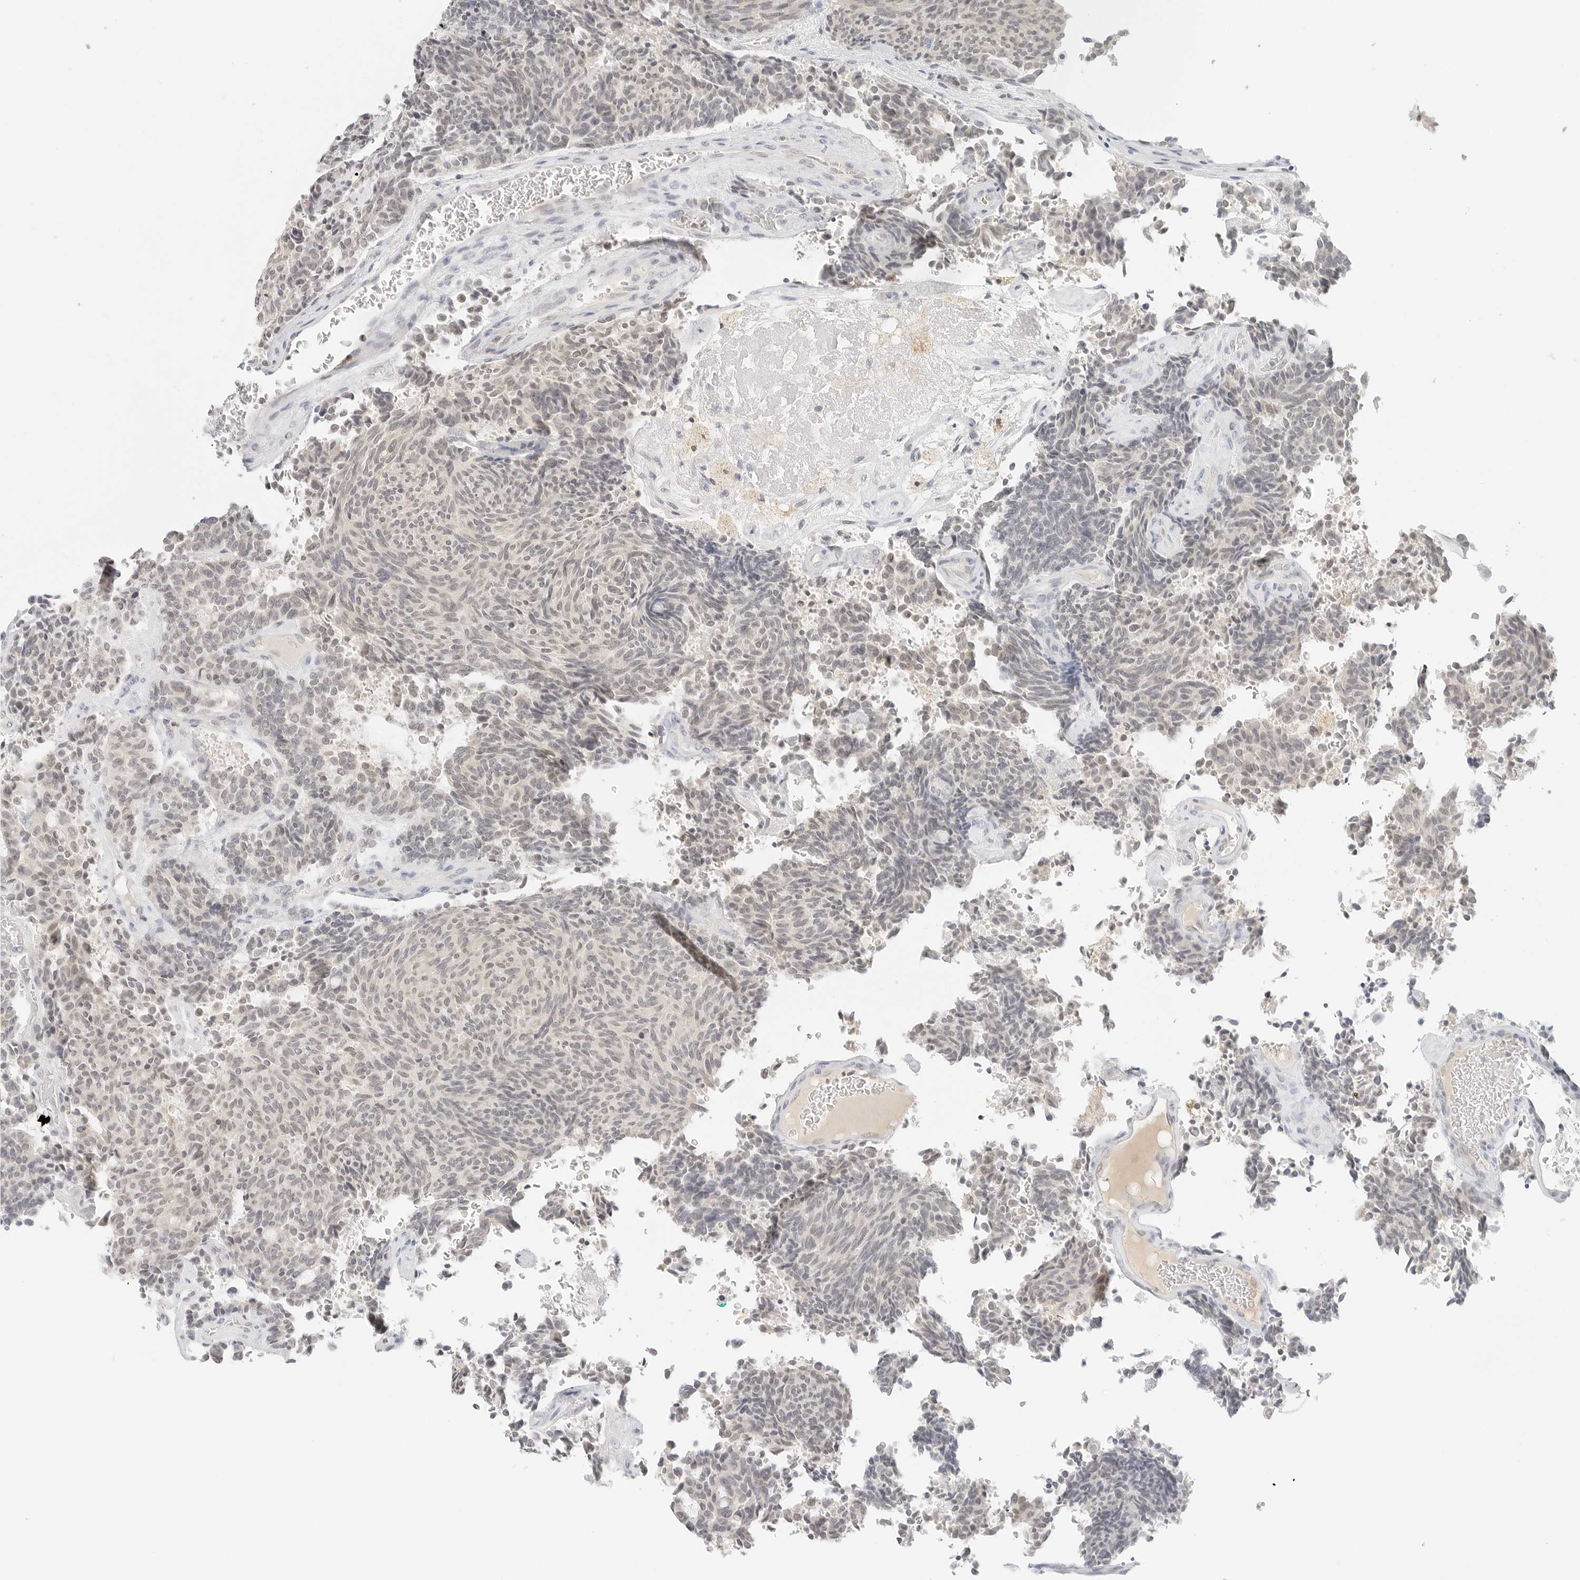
{"staining": {"intensity": "weak", "quantity": "<25%", "location": "nuclear"}, "tissue": "carcinoid", "cell_type": "Tumor cells", "image_type": "cancer", "snomed": [{"axis": "morphology", "description": "Carcinoid, malignant, NOS"}, {"axis": "topography", "description": "Pancreas"}], "caption": "Carcinoid was stained to show a protein in brown. There is no significant positivity in tumor cells.", "gene": "NEO1", "patient": {"sex": "female", "age": 54}}